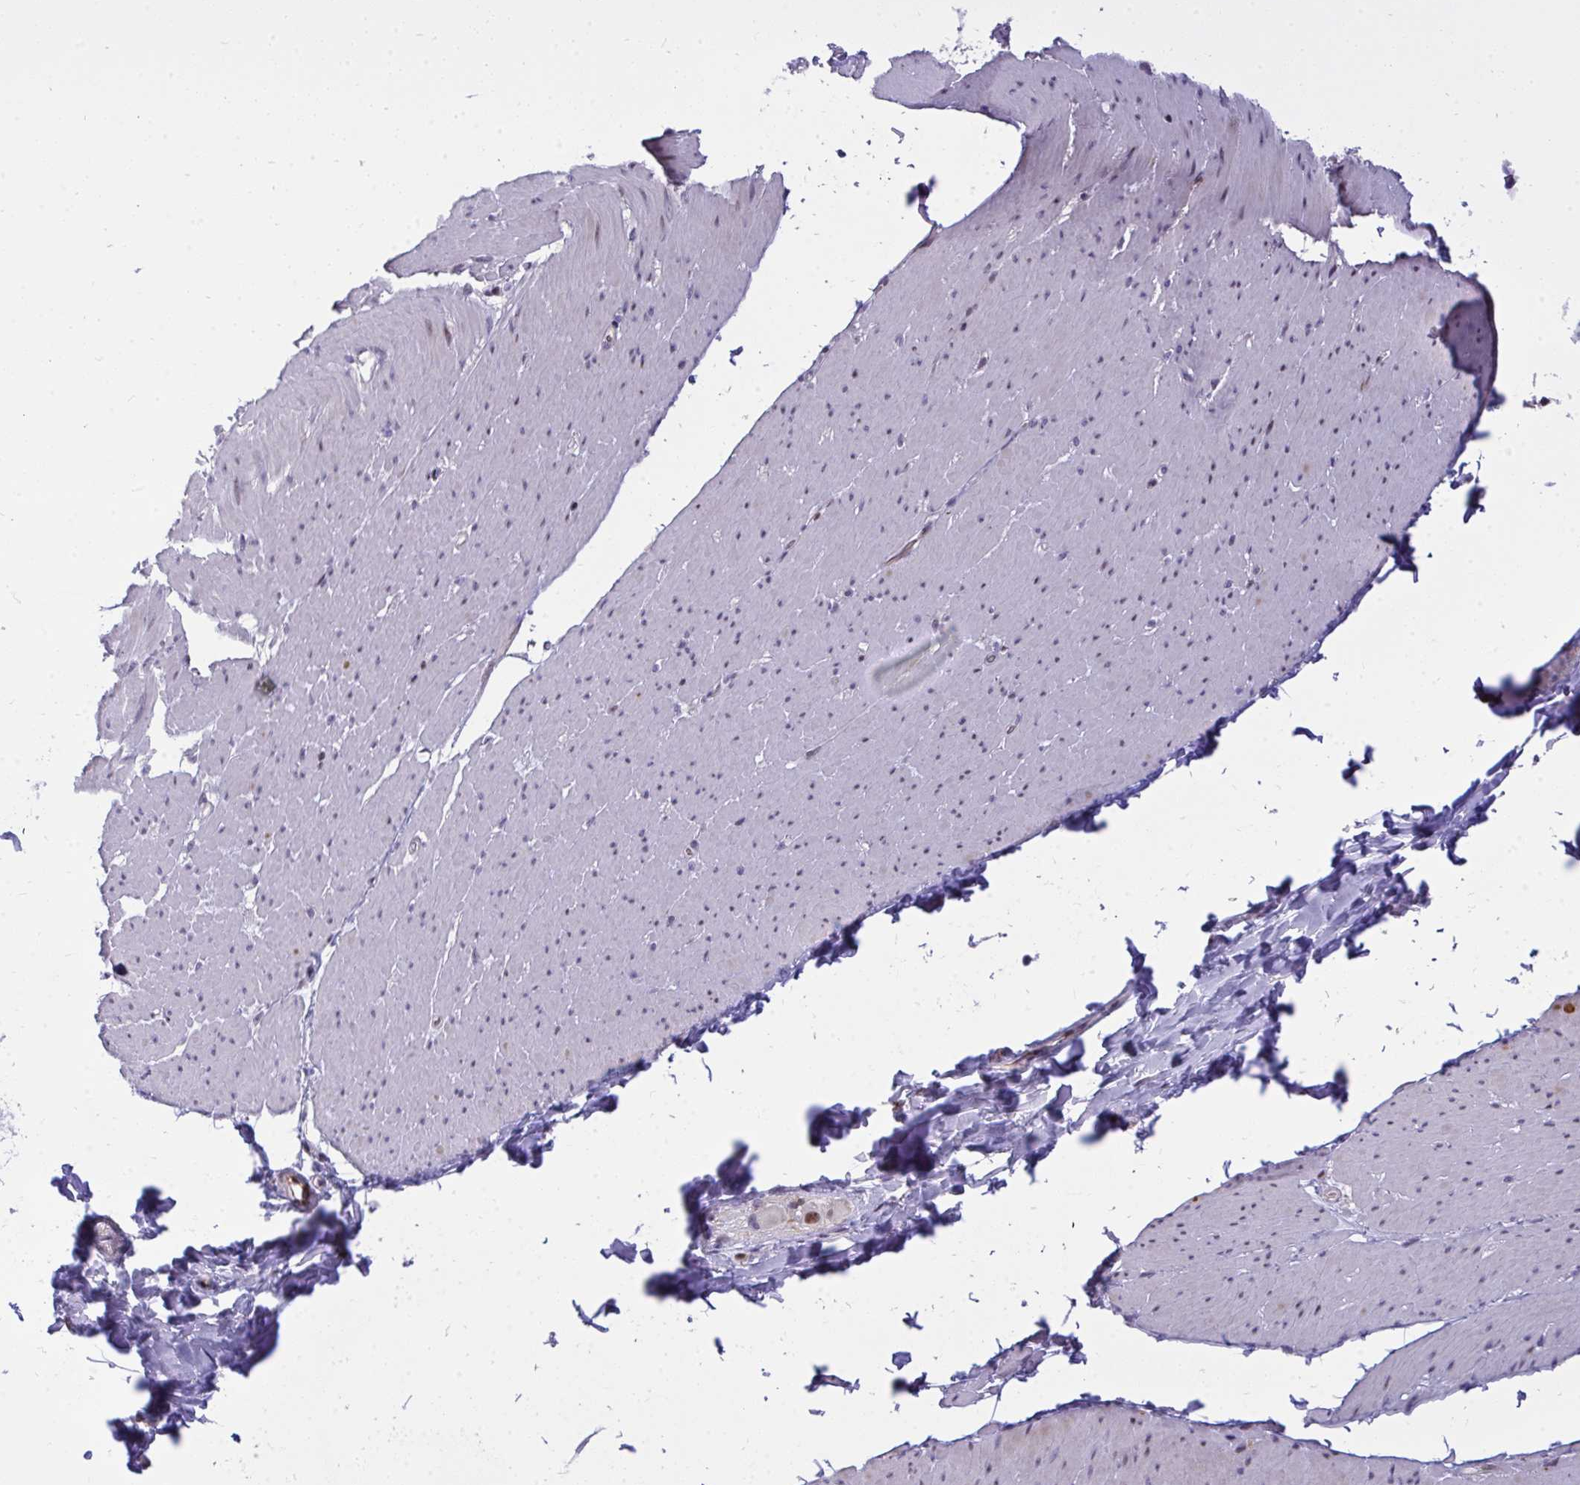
{"staining": {"intensity": "moderate", "quantity": "<25%", "location": "cytoplasmic/membranous,nuclear"}, "tissue": "smooth muscle", "cell_type": "Smooth muscle cells", "image_type": "normal", "snomed": [{"axis": "morphology", "description": "Normal tissue, NOS"}, {"axis": "topography", "description": "Smooth muscle"}, {"axis": "topography", "description": "Rectum"}], "caption": "Protein expression analysis of unremarkable human smooth muscle reveals moderate cytoplasmic/membranous,nuclear staining in approximately <25% of smooth muscle cells.", "gene": "PLPPR3", "patient": {"sex": "male", "age": 53}}